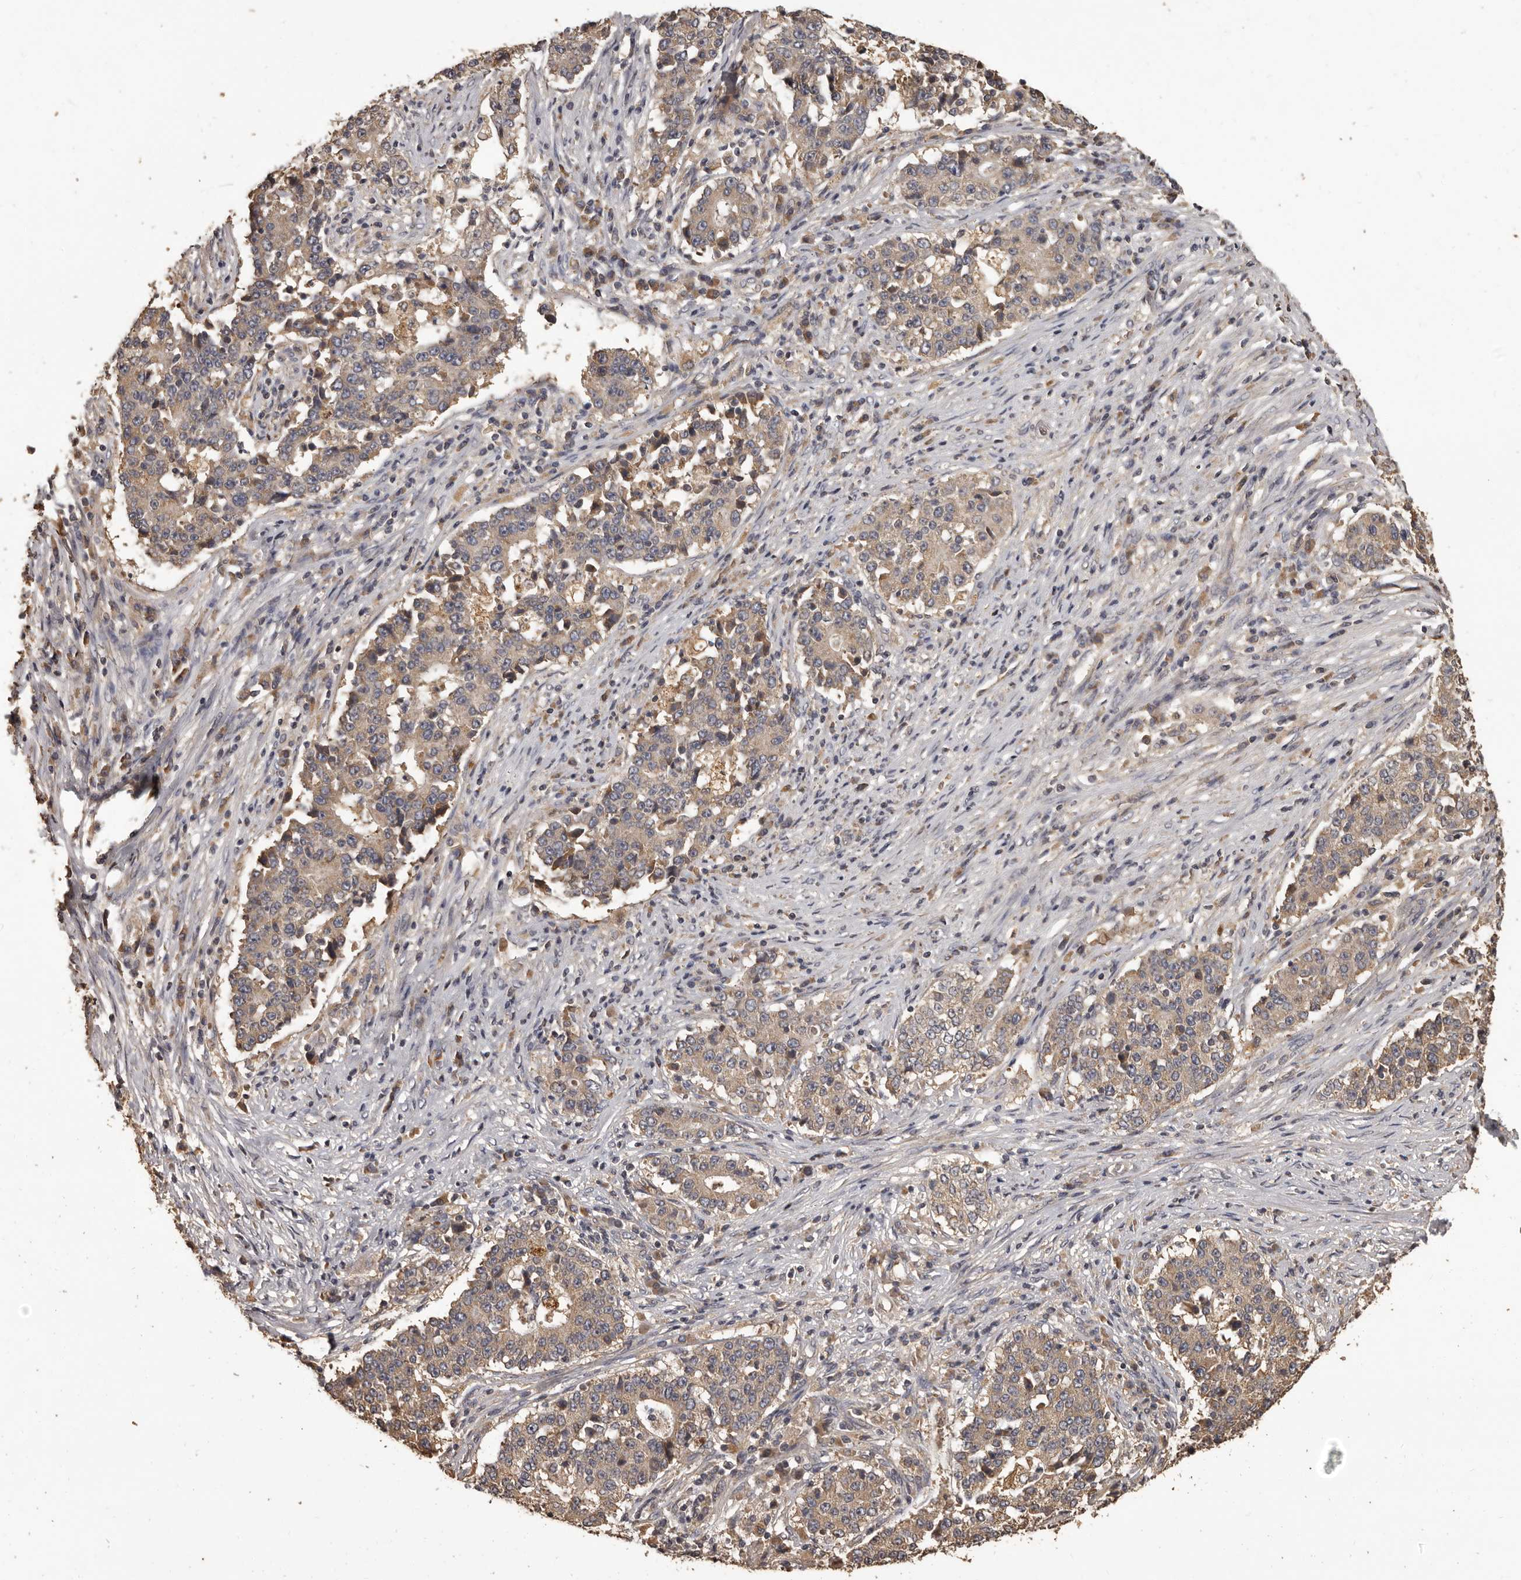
{"staining": {"intensity": "weak", "quantity": ">75%", "location": "cytoplasmic/membranous"}, "tissue": "stomach cancer", "cell_type": "Tumor cells", "image_type": "cancer", "snomed": [{"axis": "morphology", "description": "Adenocarcinoma, NOS"}, {"axis": "topography", "description": "Stomach"}], "caption": "Stomach cancer (adenocarcinoma) stained with immunohistochemistry reveals weak cytoplasmic/membranous expression in approximately >75% of tumor cells. (IHC, brightfield microscopy, high magnification).", "gene": "MGAT5", "patient": {"sex": "male", "age": 59}}